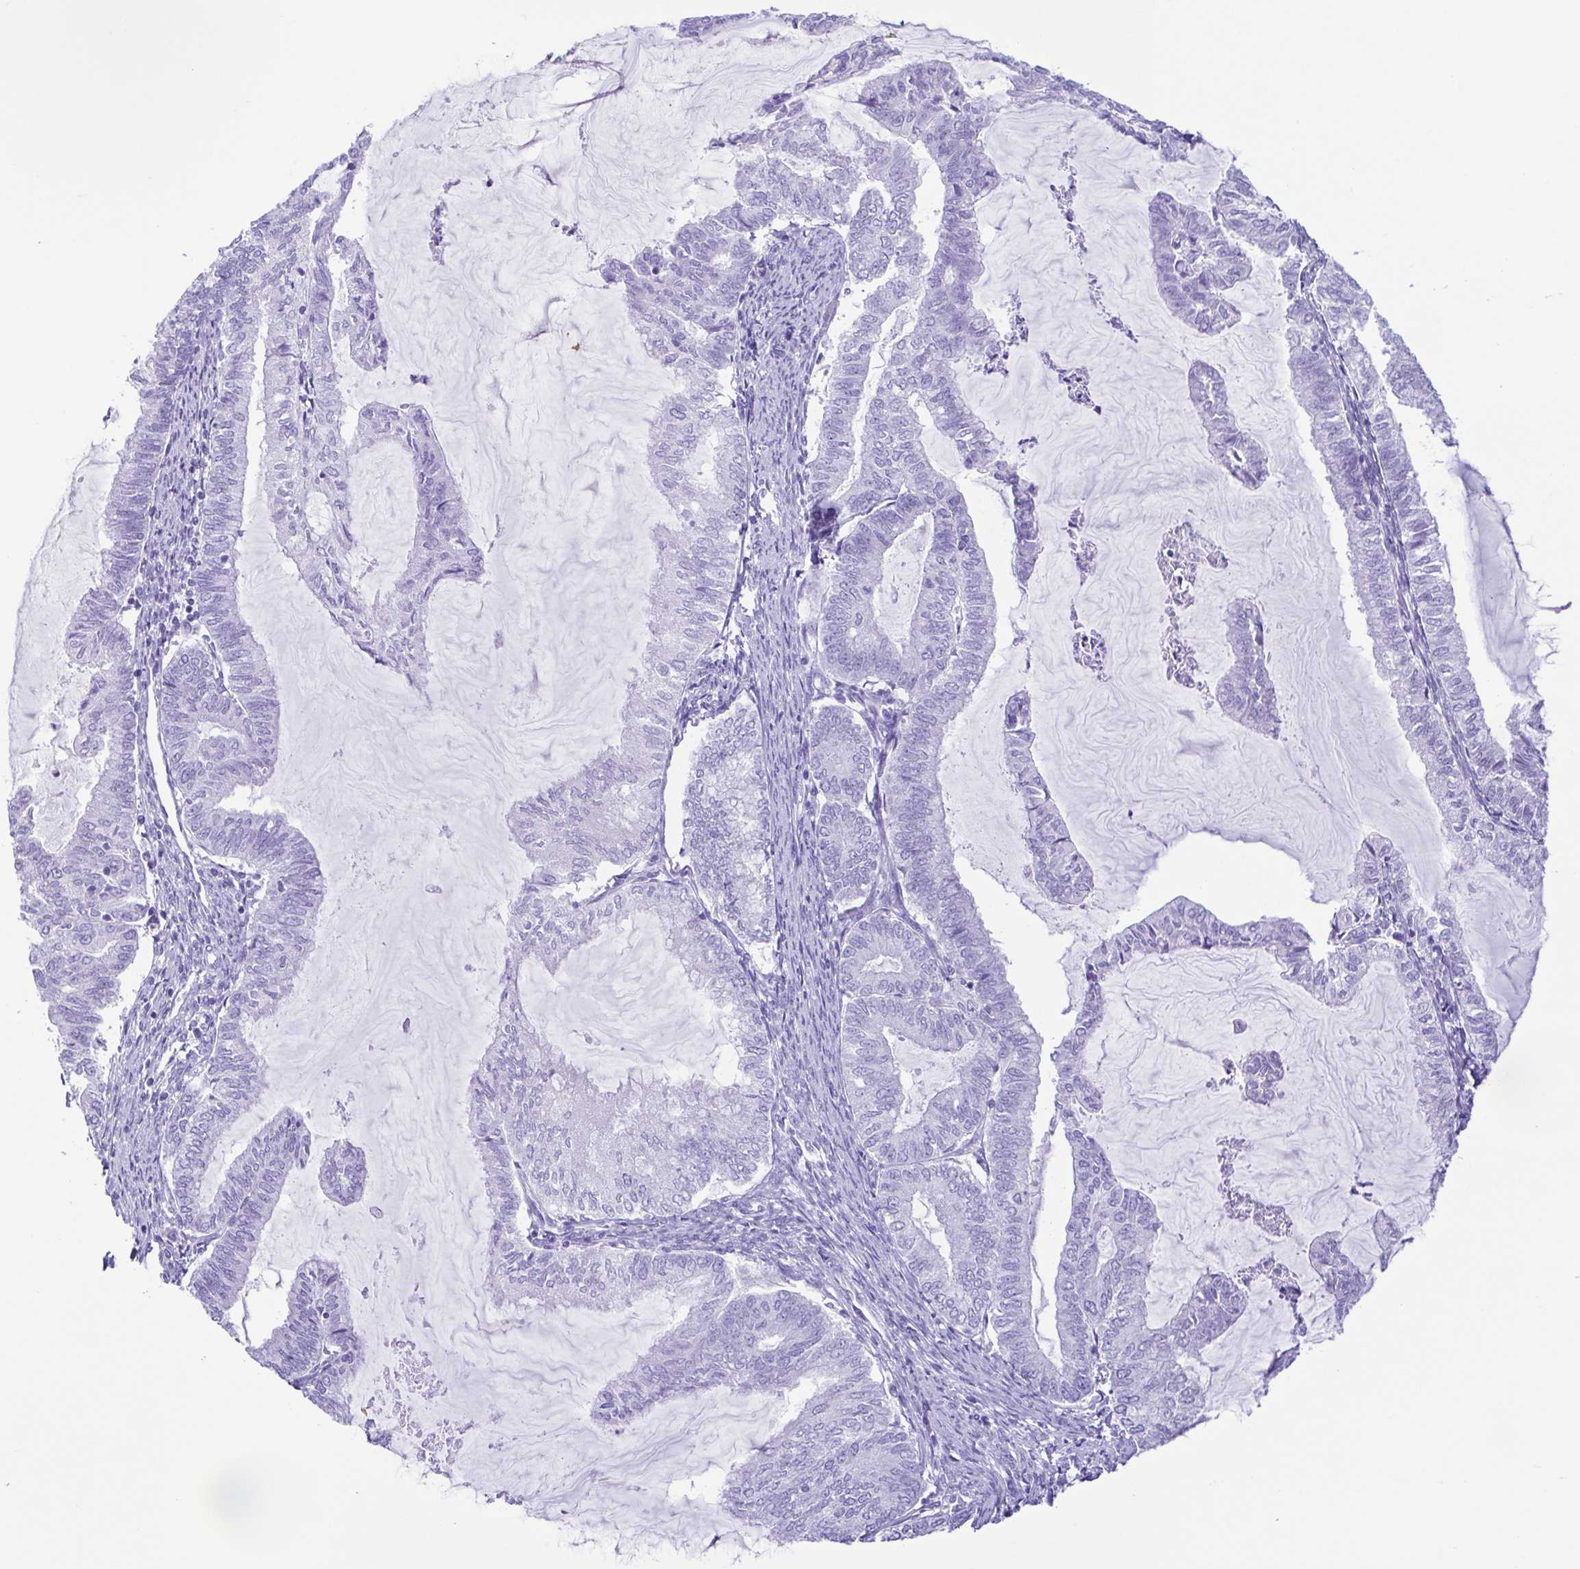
{"staining": {"intensity": "negative", "quantity": "none", "location": "none"}, "tissue": "endometrial cancer", "cell_type": "Tumor cells", "image_type": "cancer", "snomed": [{"axis": "morphology", "description": "Adenocarcinoma, NOS"}, {"axis": "topography", "description": "Endometrium"}], "caption": "Tumor cells show no significant protein staining in adenocarcinoma (endometrial). (Immunohistochemistry, brightfield microscopy, high magnification).", "gene": "ERP27", "patient": {"sex": "female", "age": 79}}